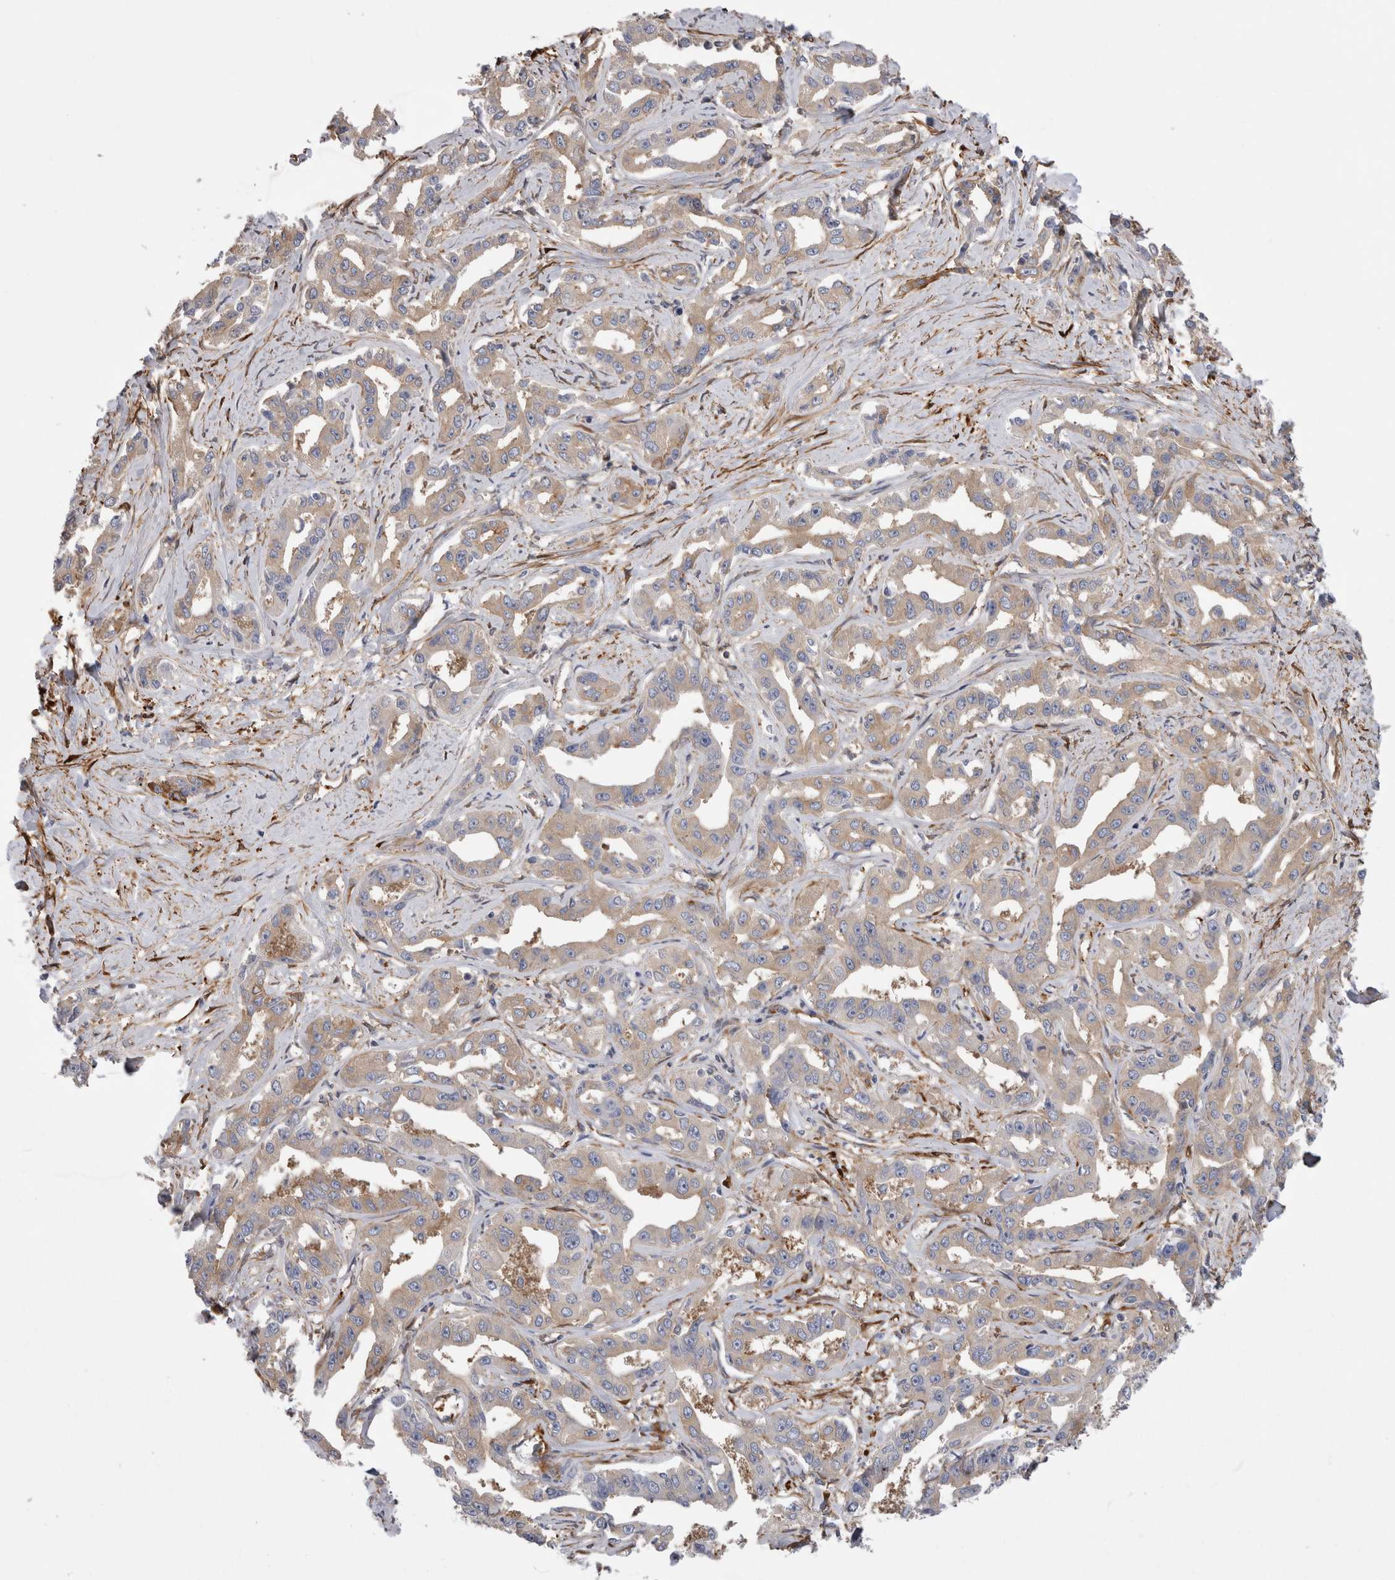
{"staining": {"intensity": "weak", "quantity": "<25%", "location": "cytoplasmic/membranous"}, "tissue": "liver cancer", "cell_type": "Tumor cells", "image_type": "cancer", "snomed": [{"axis": "morphology", "description": "Cholangiocarcinoma"}, {"axis": "topography", "description": "Liver"}], "caption": "Protein analysis of liver cancer (cholangiocarcinoma) displays no significant expression in tumor cells. (Immunohistochemistry, brightfield microscopy, high magnification).", "gene": "EPRS1", "patient": {"sex": "male", "age": 59}}